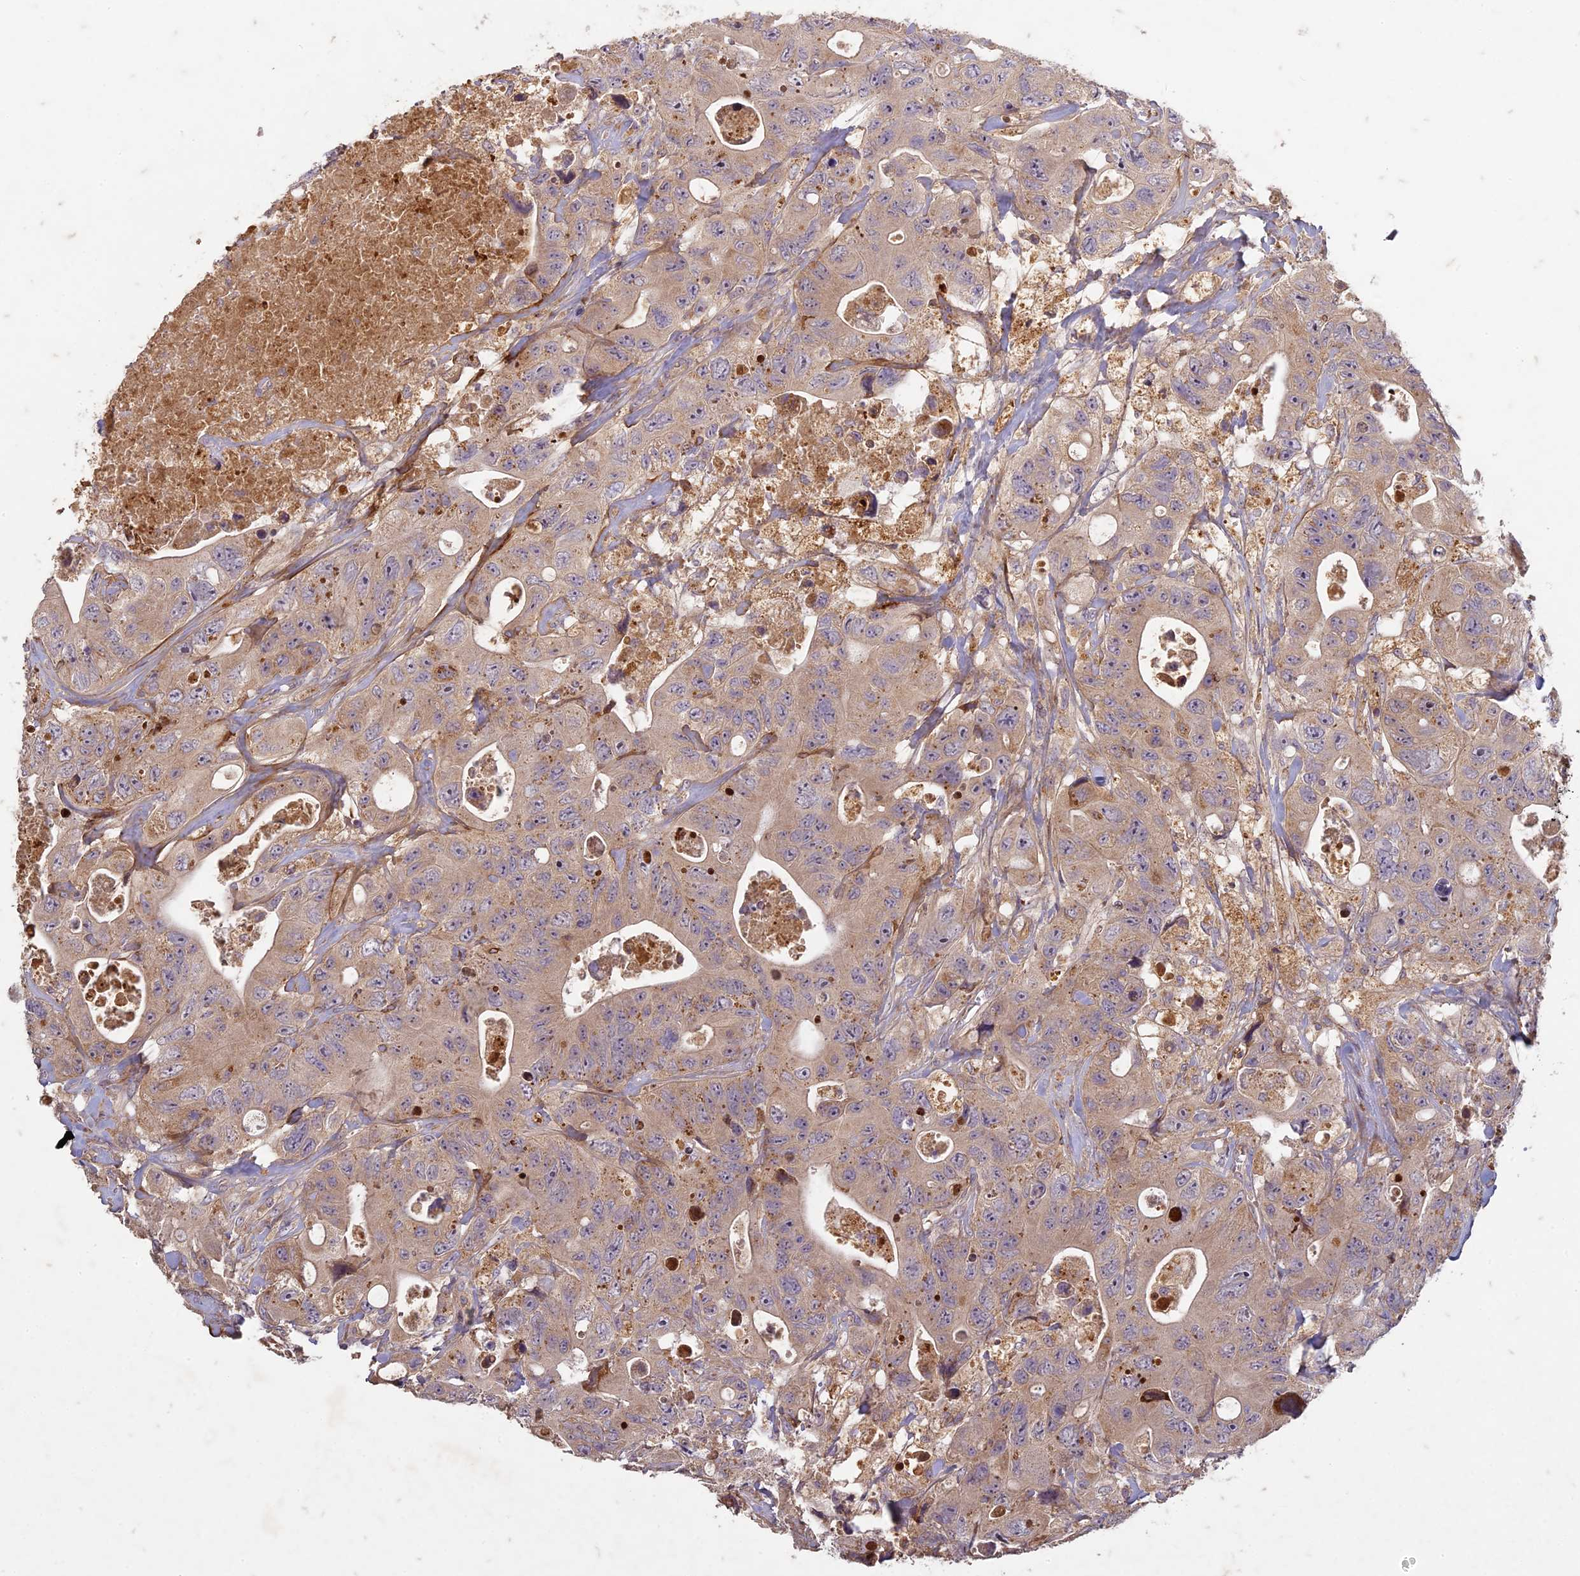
{"staining": {"intensity": "moderate", "quantity": ">75%", "location": "cytoplasmic/membranous"}, "tissue": "colorectal cancer", "cell_type": "Tumor cells", "image_type": "cancer", "snomed": [{"axis": "morphology", "description": "Adenocarcinoma, NOS"}, {"axis": "topography", "description": "Colon"}], "caption": "Human adenocarcinoma (colorectal) stained for a protein (brown) demonstrates moderate cytoplasmic/membranous positive expression in approximately >75% of tumor cells.", "gene": "TCF25", "patient": {"sex": "female", "age": 46}}